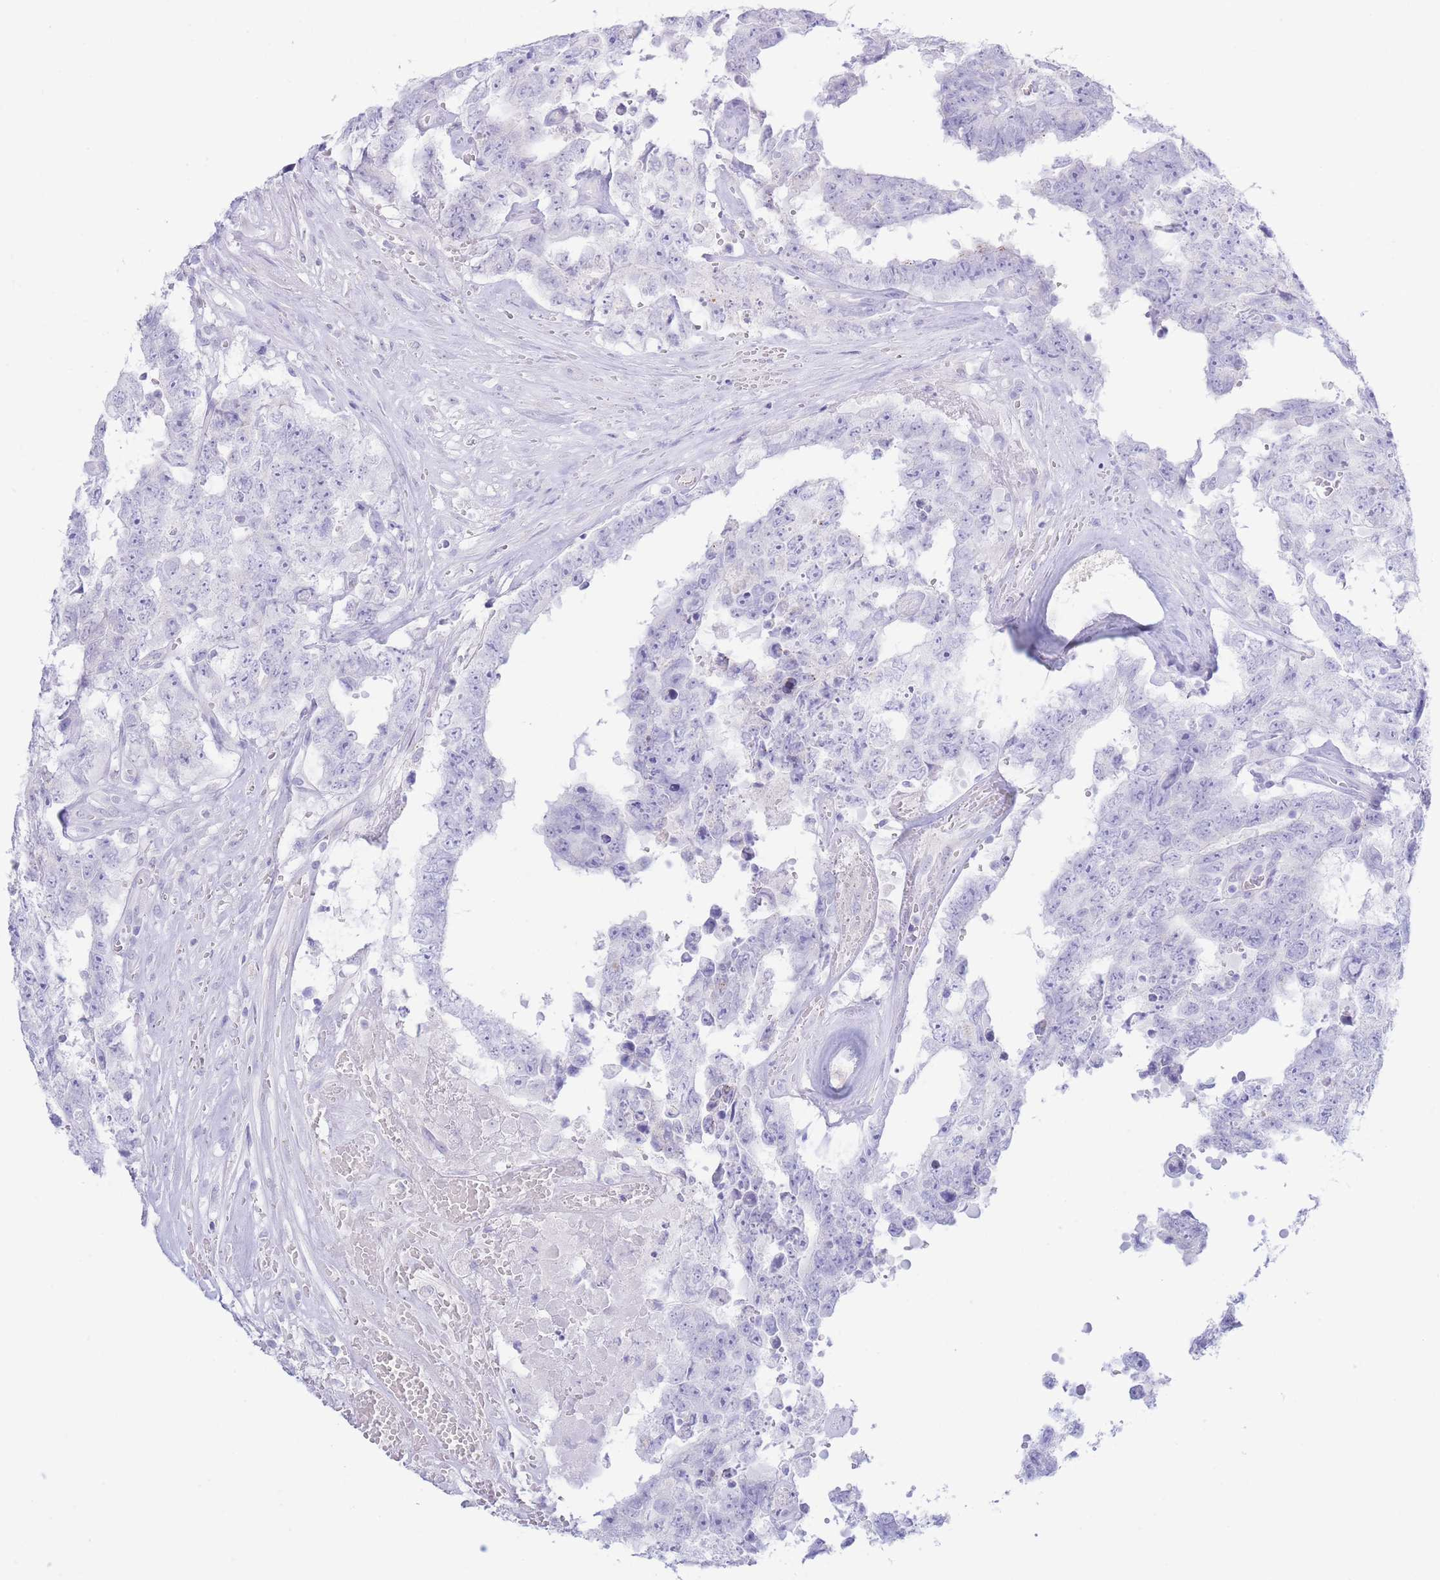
{"staining": {"intensity": "negative", "quantity": "none", "location": "none"}, "tissue": "testis cancer", "cell_type": "Tumor cells", "image_type": "cancer", "snomed": [{"axis": "morphology", "description": "Normal tissue, NOS"}, {"axis": "morphology", "description": "Carcinoma, Embryonal, NOS"}, {"axis": "topography", "description": "Testis"}, {"axis": "topography", "description": "Epididymis"}], "caption": "An immunohistochemistry (IHC) photomicrograph of testis cancer is shown. There is no staining in tumor cells of testis cancer.", "gene": "PKLR", "patient": {"sex": "male", "age": 25}}